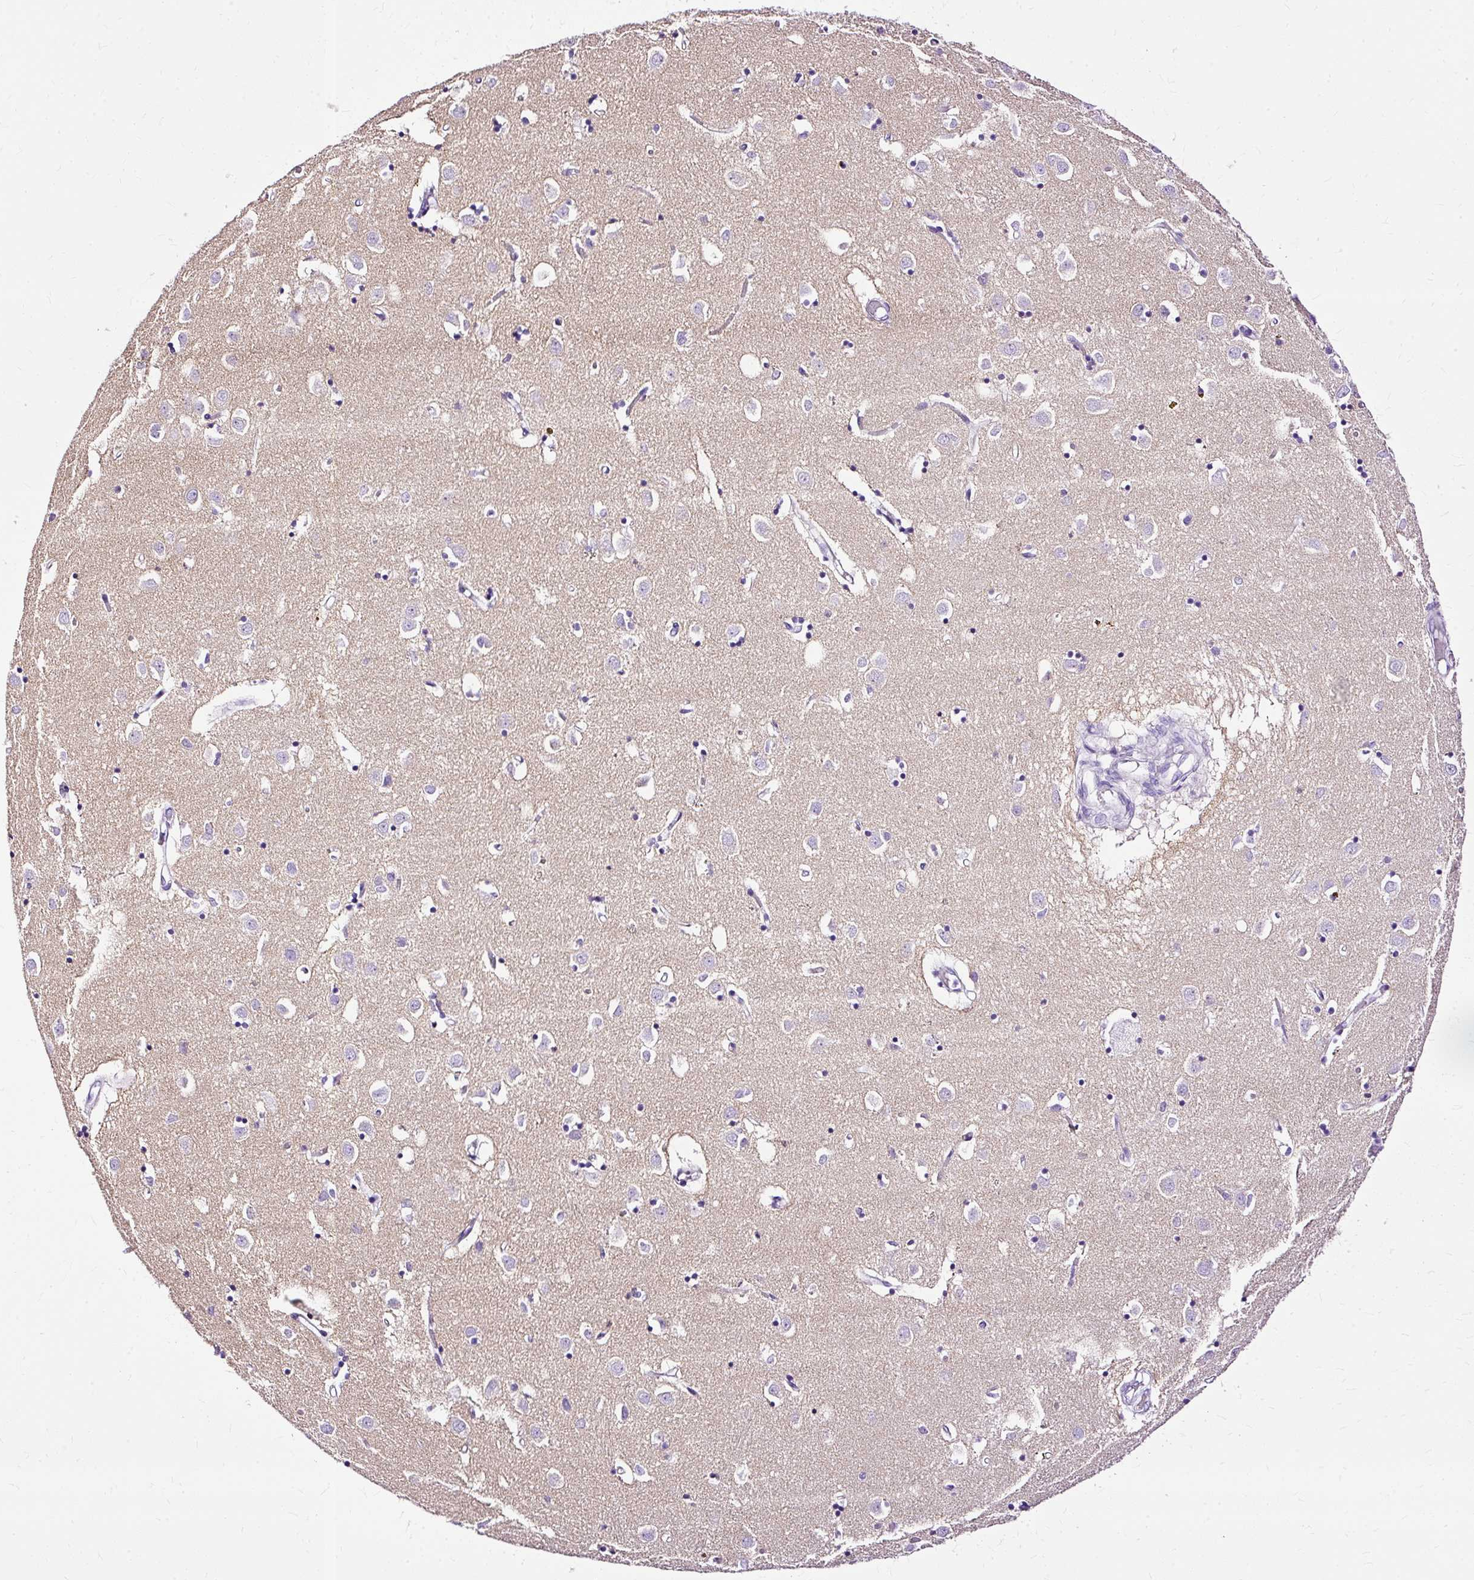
{"staining": {"intensity": "negative", "quantity": "none", "location": "none"}, "tissue": "caudate", "cell_type": "Glial cells", "image_type": "normal", "snomed": [{"axis": "morphology", "description": "Normal tissue, NOS"}, {"axis": "topography", "description": "Lateral ventricle wall"}], "caption": "A photomicrograph of caudate stained for a protein shows no brown staining in glial cells.", "gene": "SLC8A2", "patient": {"sex": "male", "age": 70}}